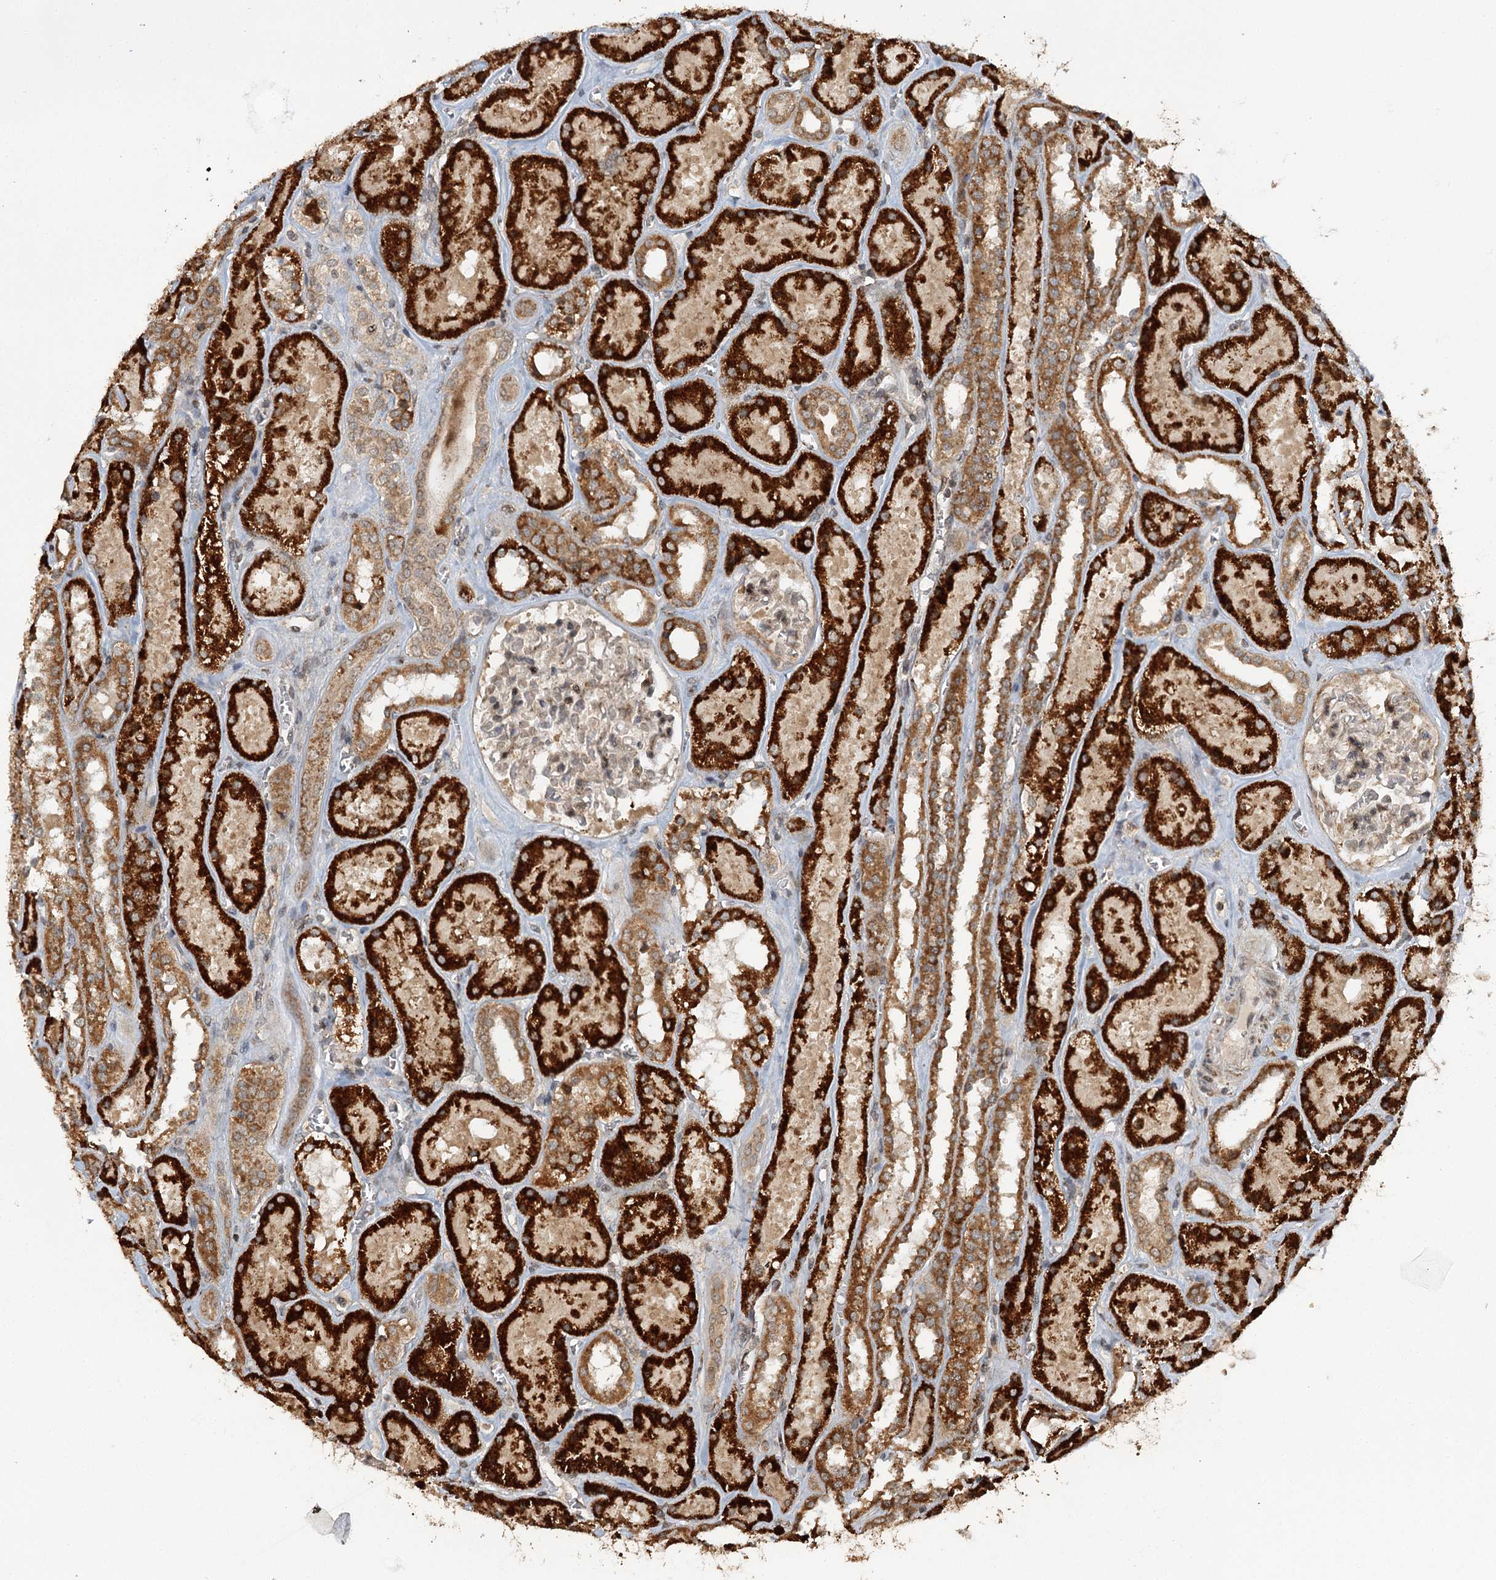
{"staining": {"intensity": "weak", "quantity": "25%-75%", "location": "cytoplasmic/membranous"}, "tissue": "kidney", "cell_type": "Cells in glomeruli", "image_type": "normal", "snomed": [{"axis": "morphology", "description": "Normal tissue, NOS"}, {"axis": "topography", "description": "Kidney"}], "caption": "Kidney stained with immunohistochemistry (IHC) reveals weak cytoplasmic/membranous expression in approximately 25%-75% of cells in glomeruli. Ihc stains the protein in brown and the nuclei are stained blue.", "gene": "ZNRF3", "patient": {"sex": "female", "age": 41}}